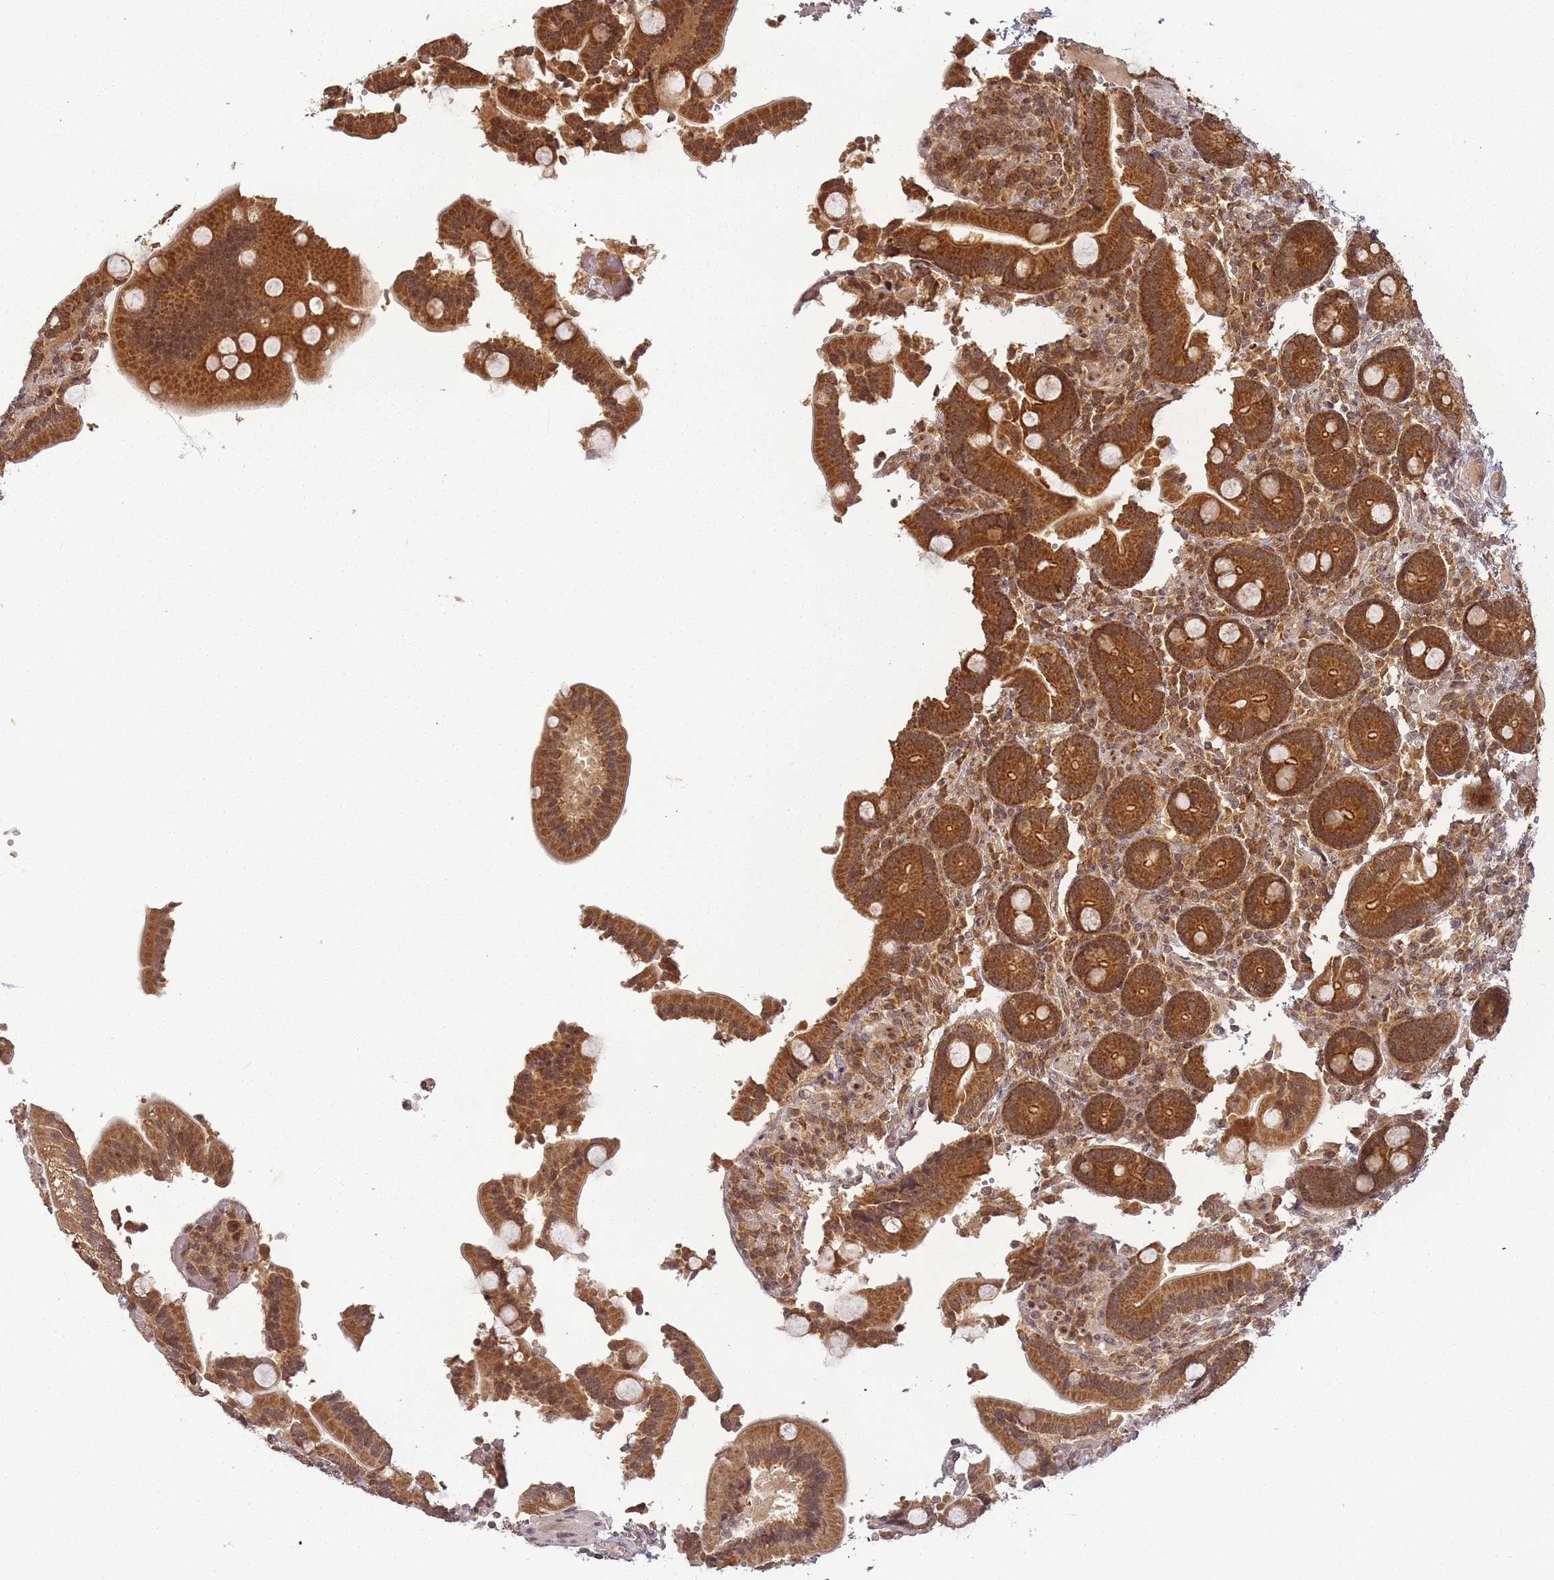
{"staining": {"intensity": "strong", "quantity": ">75%", "location": "cytoplasmic/membranous,nuclear"}, "tissue": "duodenum", "cell_type": "Glandular cells", "image_type": "normal", "snomed": [{"axis": "morphology", "description": "Normal tissue, NOS"}, {"axis": "topography", "description": "Duodenum"}], "caption": "Duodenum stained with immunohistochemistry displays strong cytoplasmic/membranous,nuclear staining in about >75% of glandular cells.", "gene": "ZNF497", "patient": {"sex": "female", "age": 62}}